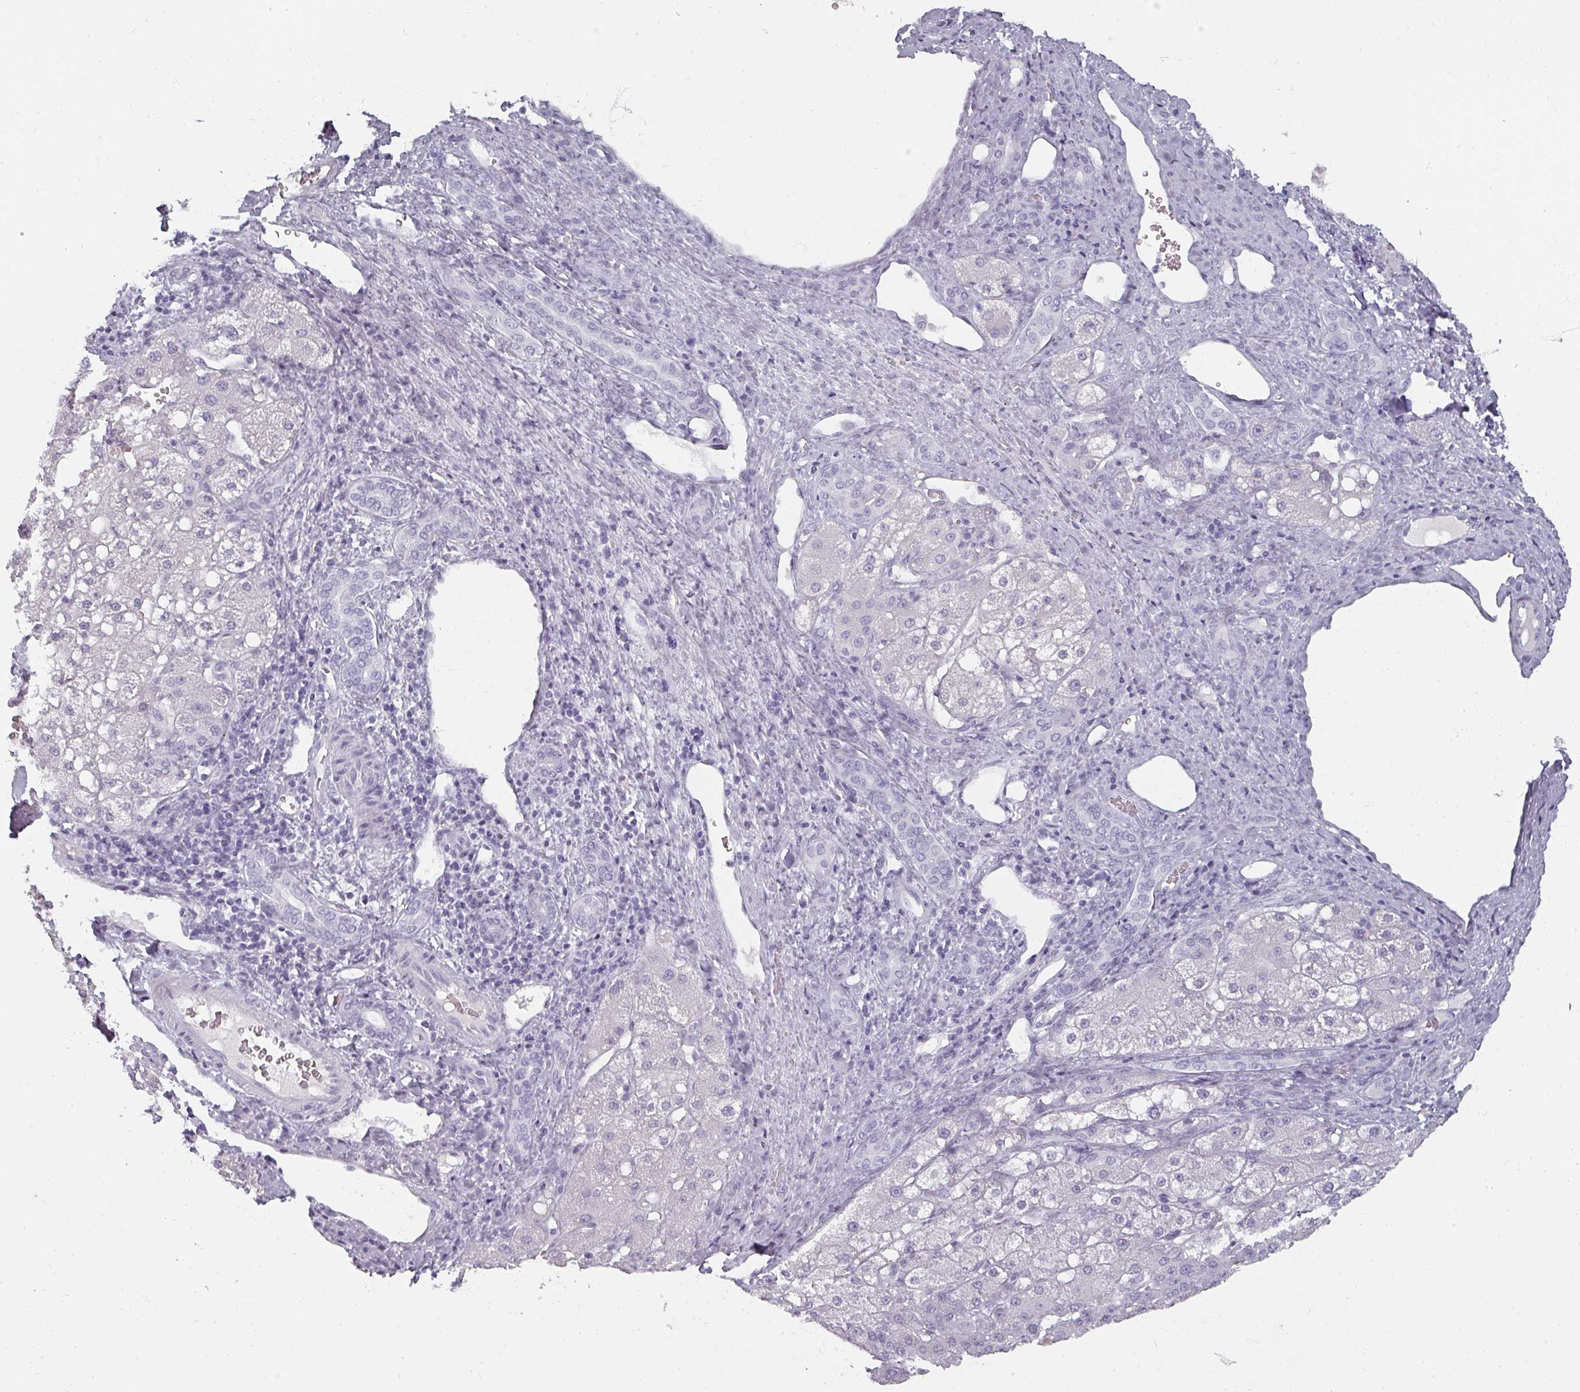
{"staining": {"intensity": "negative", "quantity": "none", "location": "none"}, "tissue": "liver cancer", "cell_type": "Tumor cells", "image_type": "cancer", "snomed": [{"axis": "morphology", "description": "Carcinoma, Hepatocellular, NOS"}, {"axis": "topography", "description": "Liver"}], "caption": "Histopathology image shows no protein staining in tumor cells of liver hepatocellular carcinoma tissue.", "gene": "REG3G", "patient": {"sex": "male", "age": 67}}